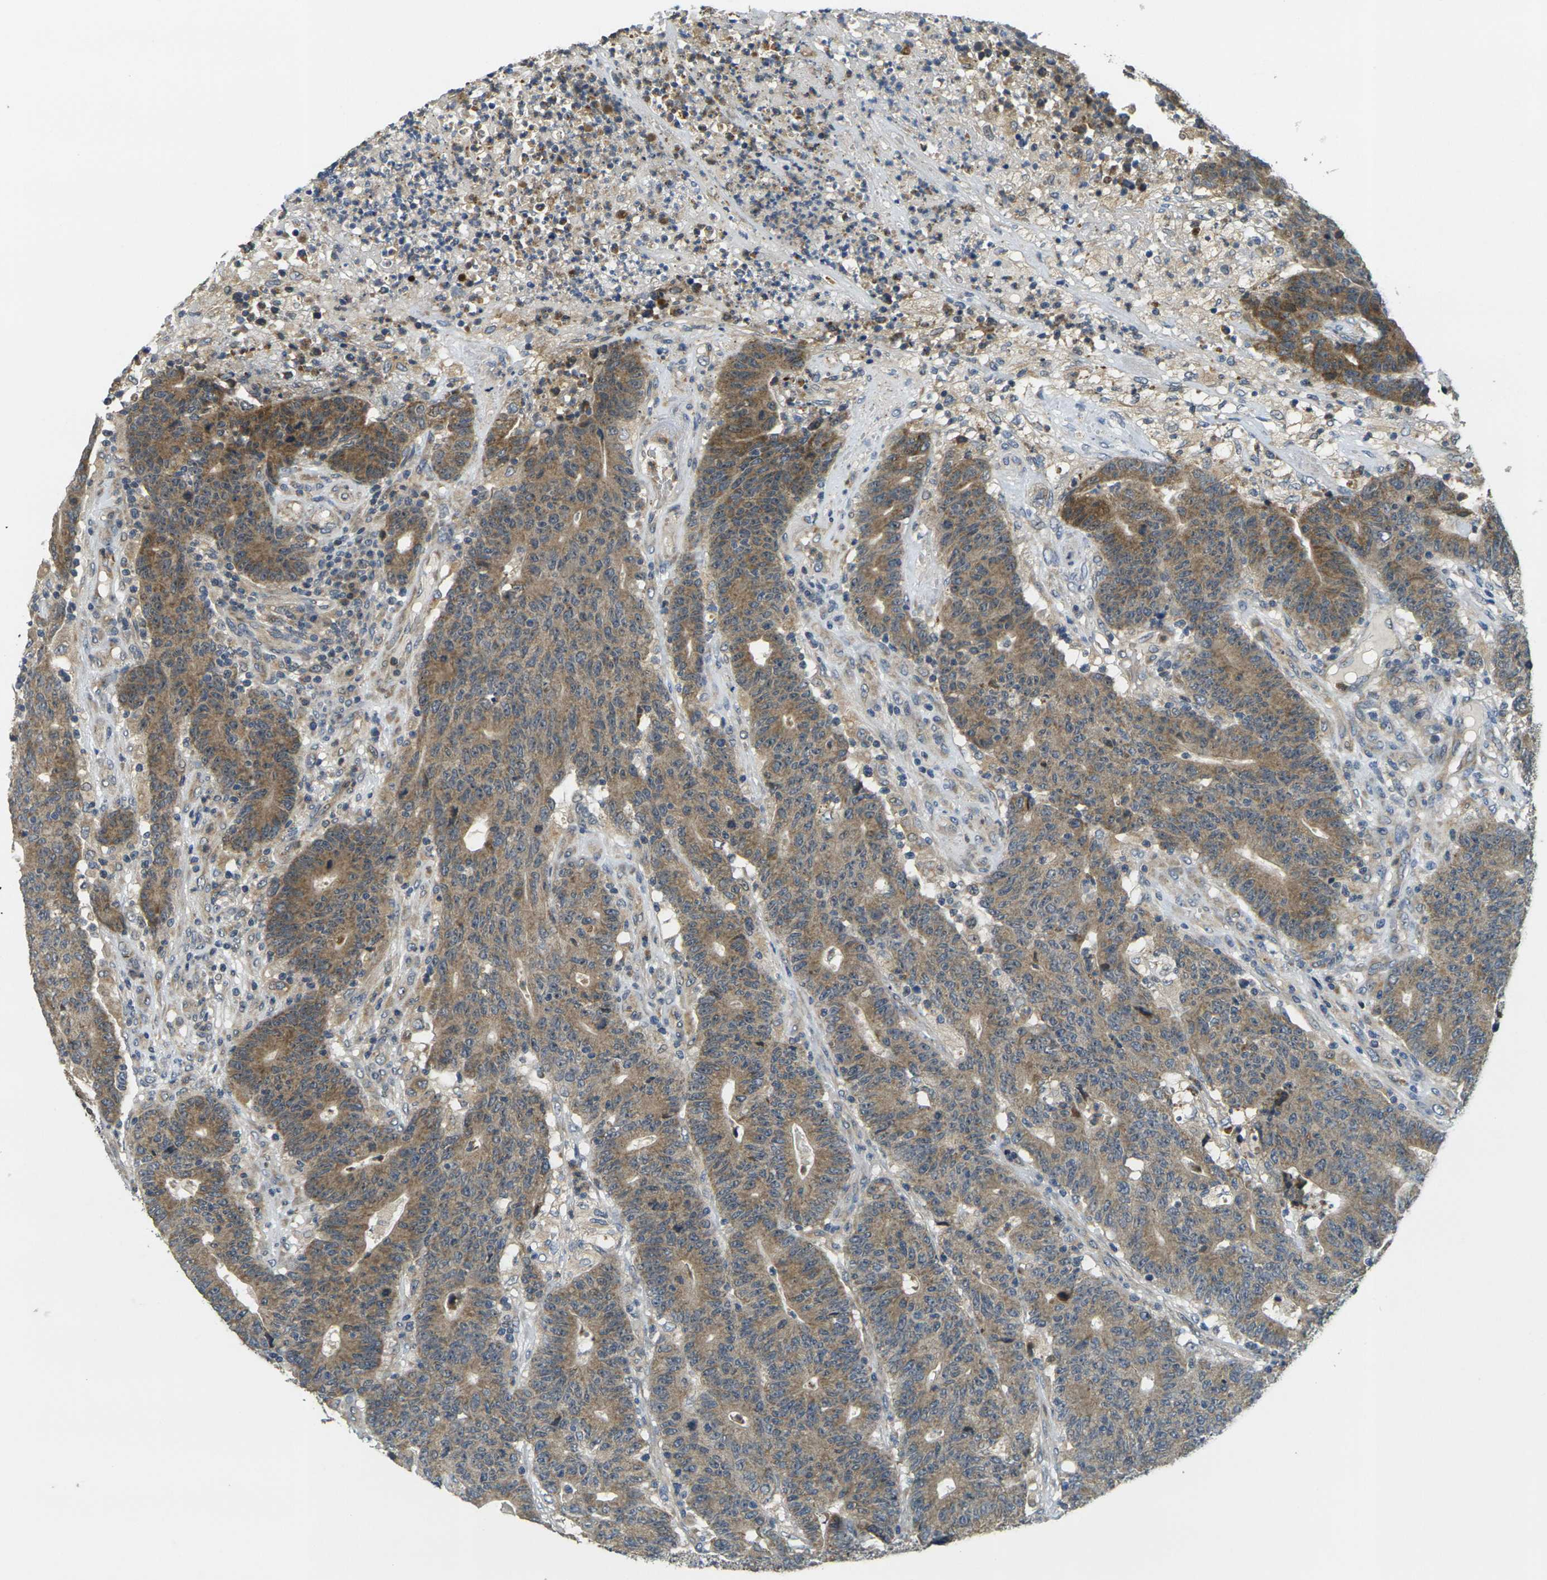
{"staining": {"intensity": "moderate", "quantity": ">75%", "location": "cytoplasmic/membranous"}, "tissue": "colorectal cancer", "cell_type": "Tumor cells", "image_type": "cancer", "snomed": [{"axis": "morphology", "description": "Normal tissue, NOS"}, {"axis": "morphology", "description": "Adenocarcinoma, NOS"}, {"axis": "topography", "description": "Colon"}], "caption": "This is an image of IHC staining of adenocarcinoma (colorectal), which shows moderate positivity in the cytoplasmic/membranous of tumor cells.", "gene": "MINAR2", "patient": {"sex": "female", "age": 75}}